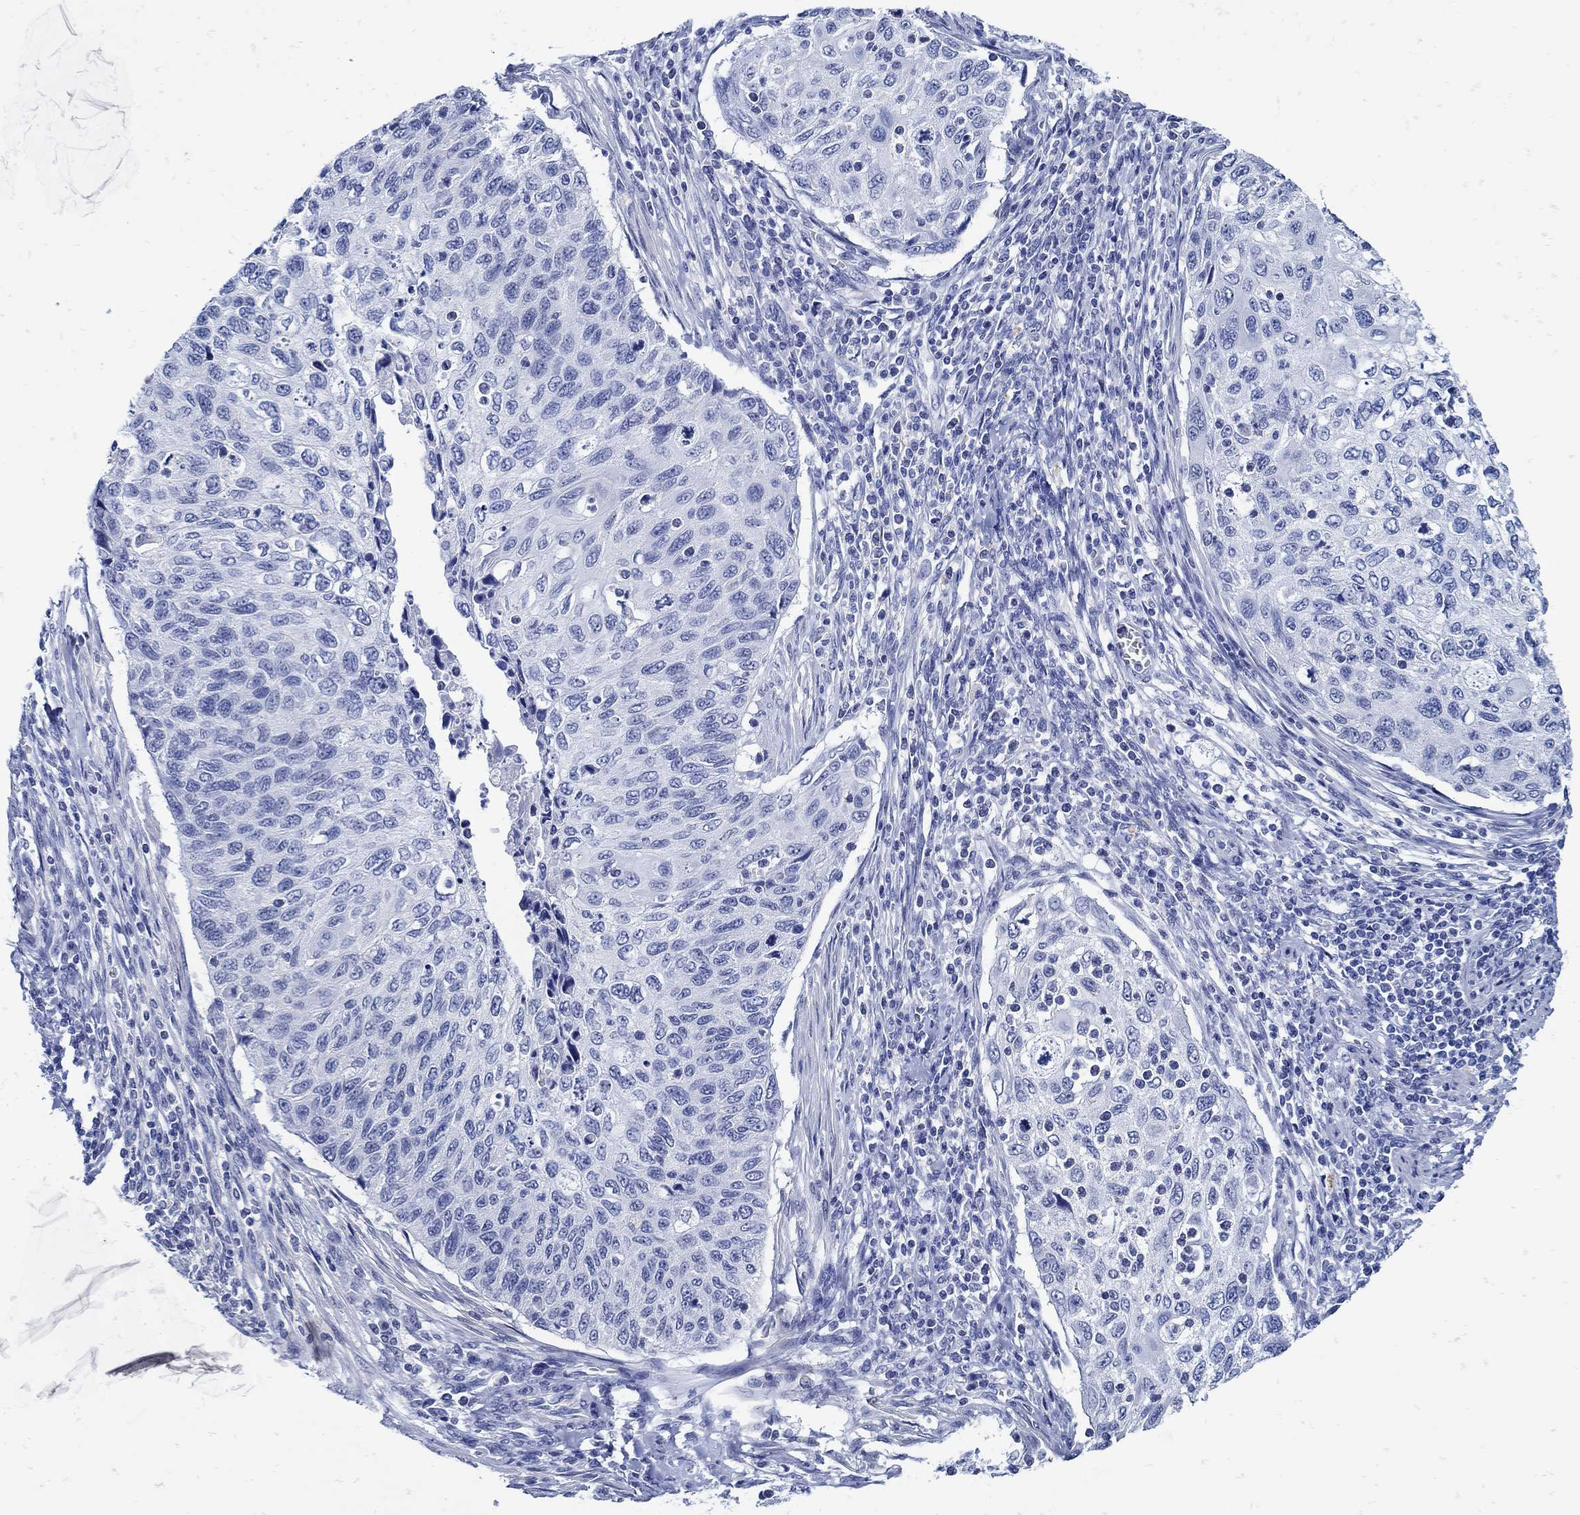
{"staining": {"intensity": "negative", "quantity": "none", "location": "none"}, "tissue": "cervical cancer", "cell_type": "Tumor cells", "image_type": "cancer", "snomed": [{"axis": "morphology", "description": "Squamous cell carcinoma, NOS"}, {"axis": "topography", "description": "Cervix"}], "caption": "Tumor cells show no significant protein staining in cervical squamous cell carcinoma.", "gene": "NOS1", "patient": {"sex": "female", "age": 70}}